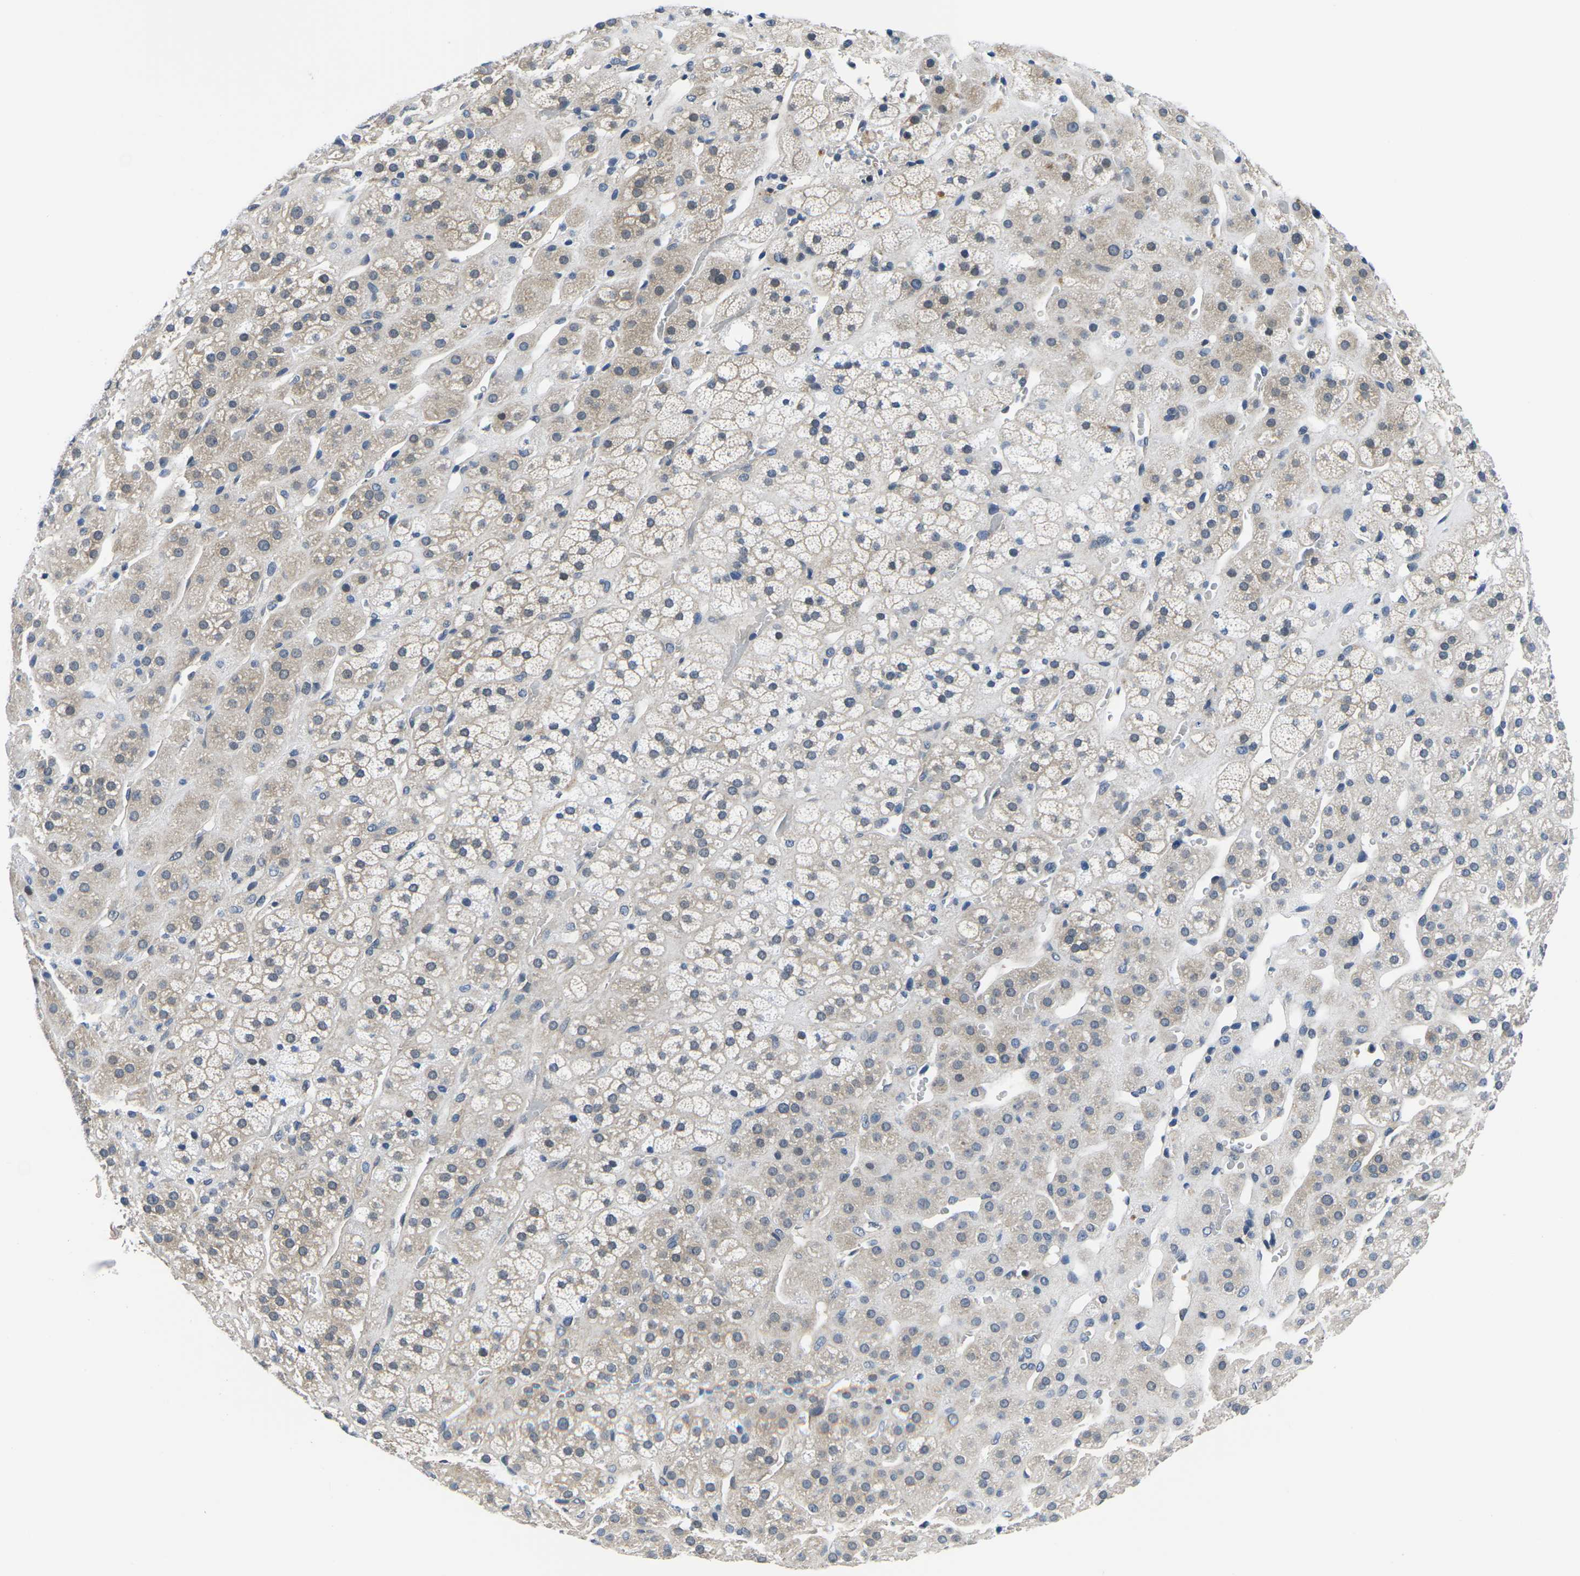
{"staining": {"intensity": "weak", "quantity": "25%-75%", "location": "cytoplasmic/membranous"}, "tissue": "adrenal gland", "cell_type": "Glandular cells", "image_type": "normal", "snomed": [{"axis": "morphology", "description": "Normal tissue, NOS"}, {"axis": "topography", "description": "Adrenal gland"}], "caption": "A histopathology image showing weak cytoplasmic/membranous positivity in about 25%-75% of glandular cells in unremarkable adrenal gland, as visualized by brown immunohistochemical staining.", "gene": "GSK3B", "patient": {"sex": "male", "age": 56}}